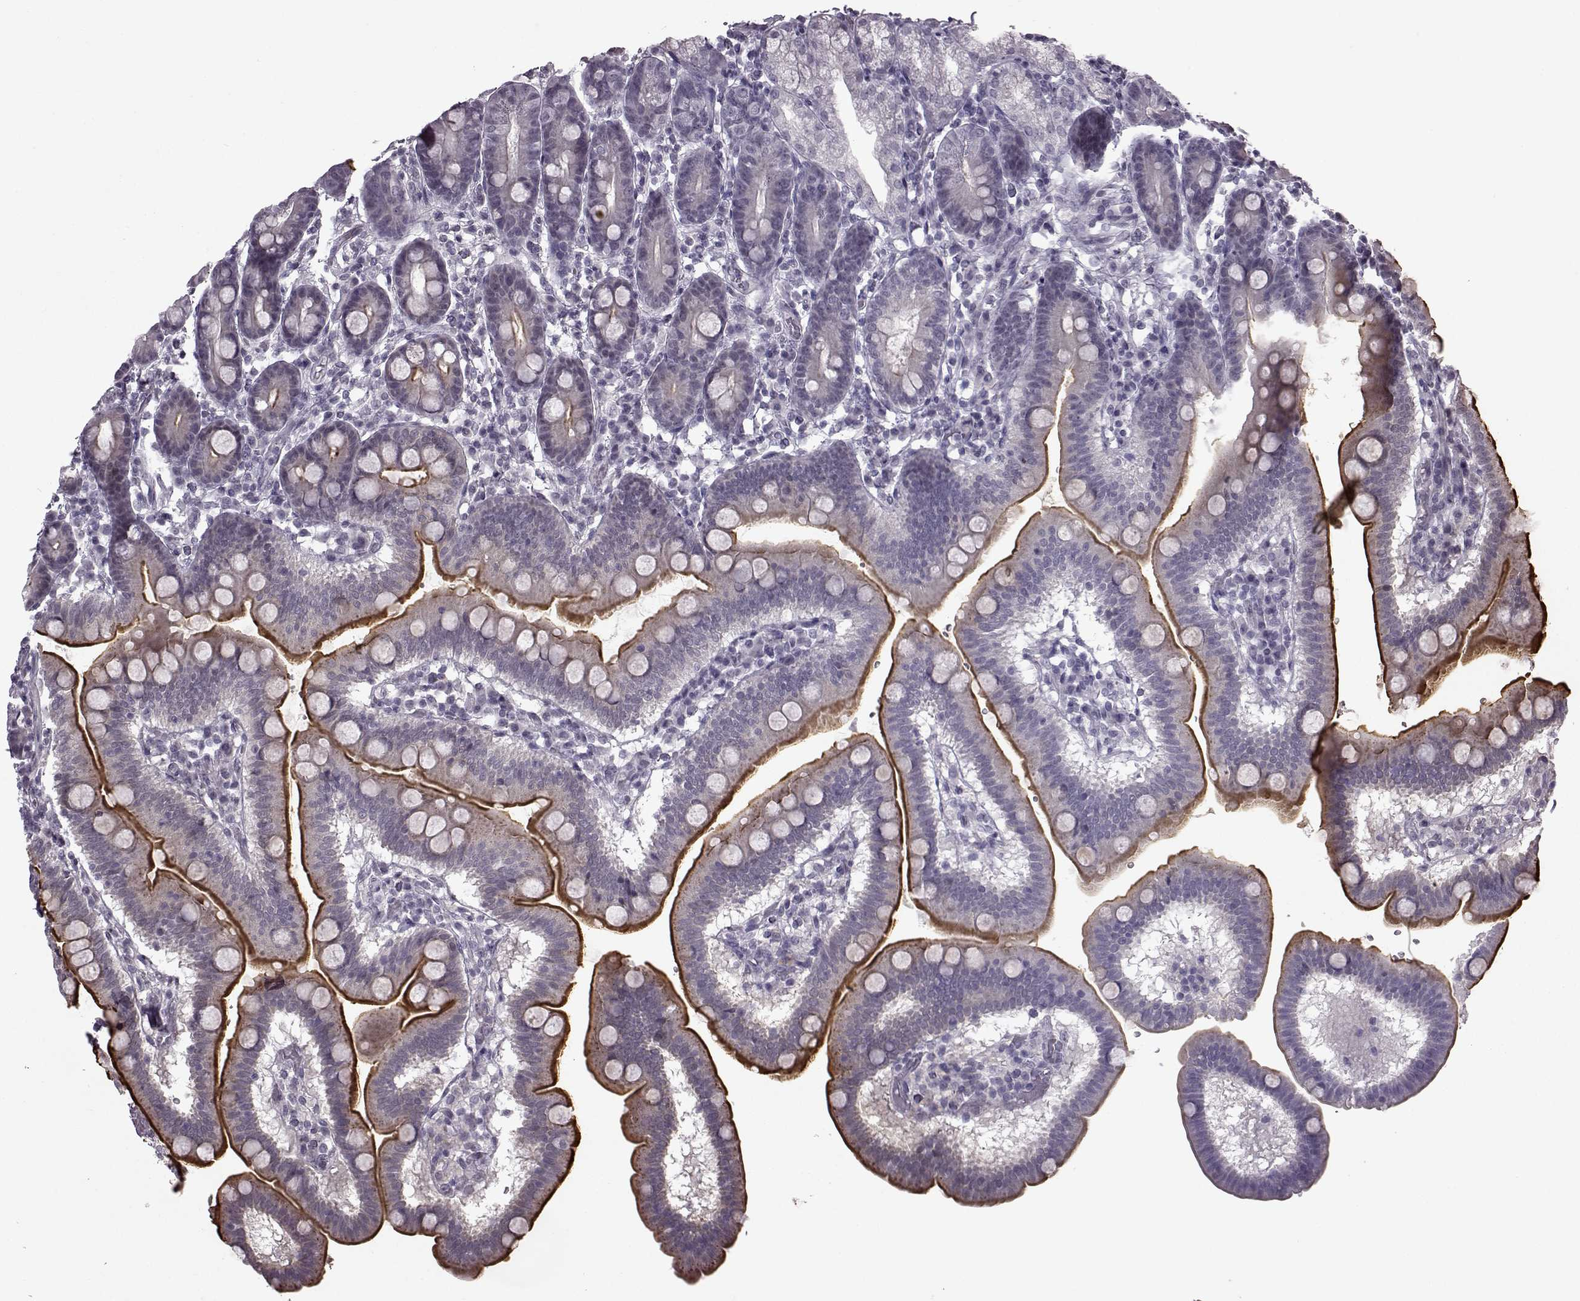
{"staining": {"intensity": "strong", "quantity": "25%-75%", "location": "cytoplasmic/membranous"}, "tissue": "duodenum", "cell_type": "Glandular cells", "image_type": "normal", "snomed": [{"axis": "morphology", "description": "Normal tissue, NOS"}, {"axis": "topography", "description": "Pancreas"}, {"axis": "topography", "description": "Duodenum"}], "caption": "Immunohistochemical staining of normal duodenum shows strong cytoplasmic/membranous protein positivity in about 25%-75% of glandular cells. (Stains: DAB in brown, nuclei in blue, Microscopy: brightfield microscopy at high magnification).", "gene": "SLC28A2", "patient": {"sex": "male", "age": 59}}